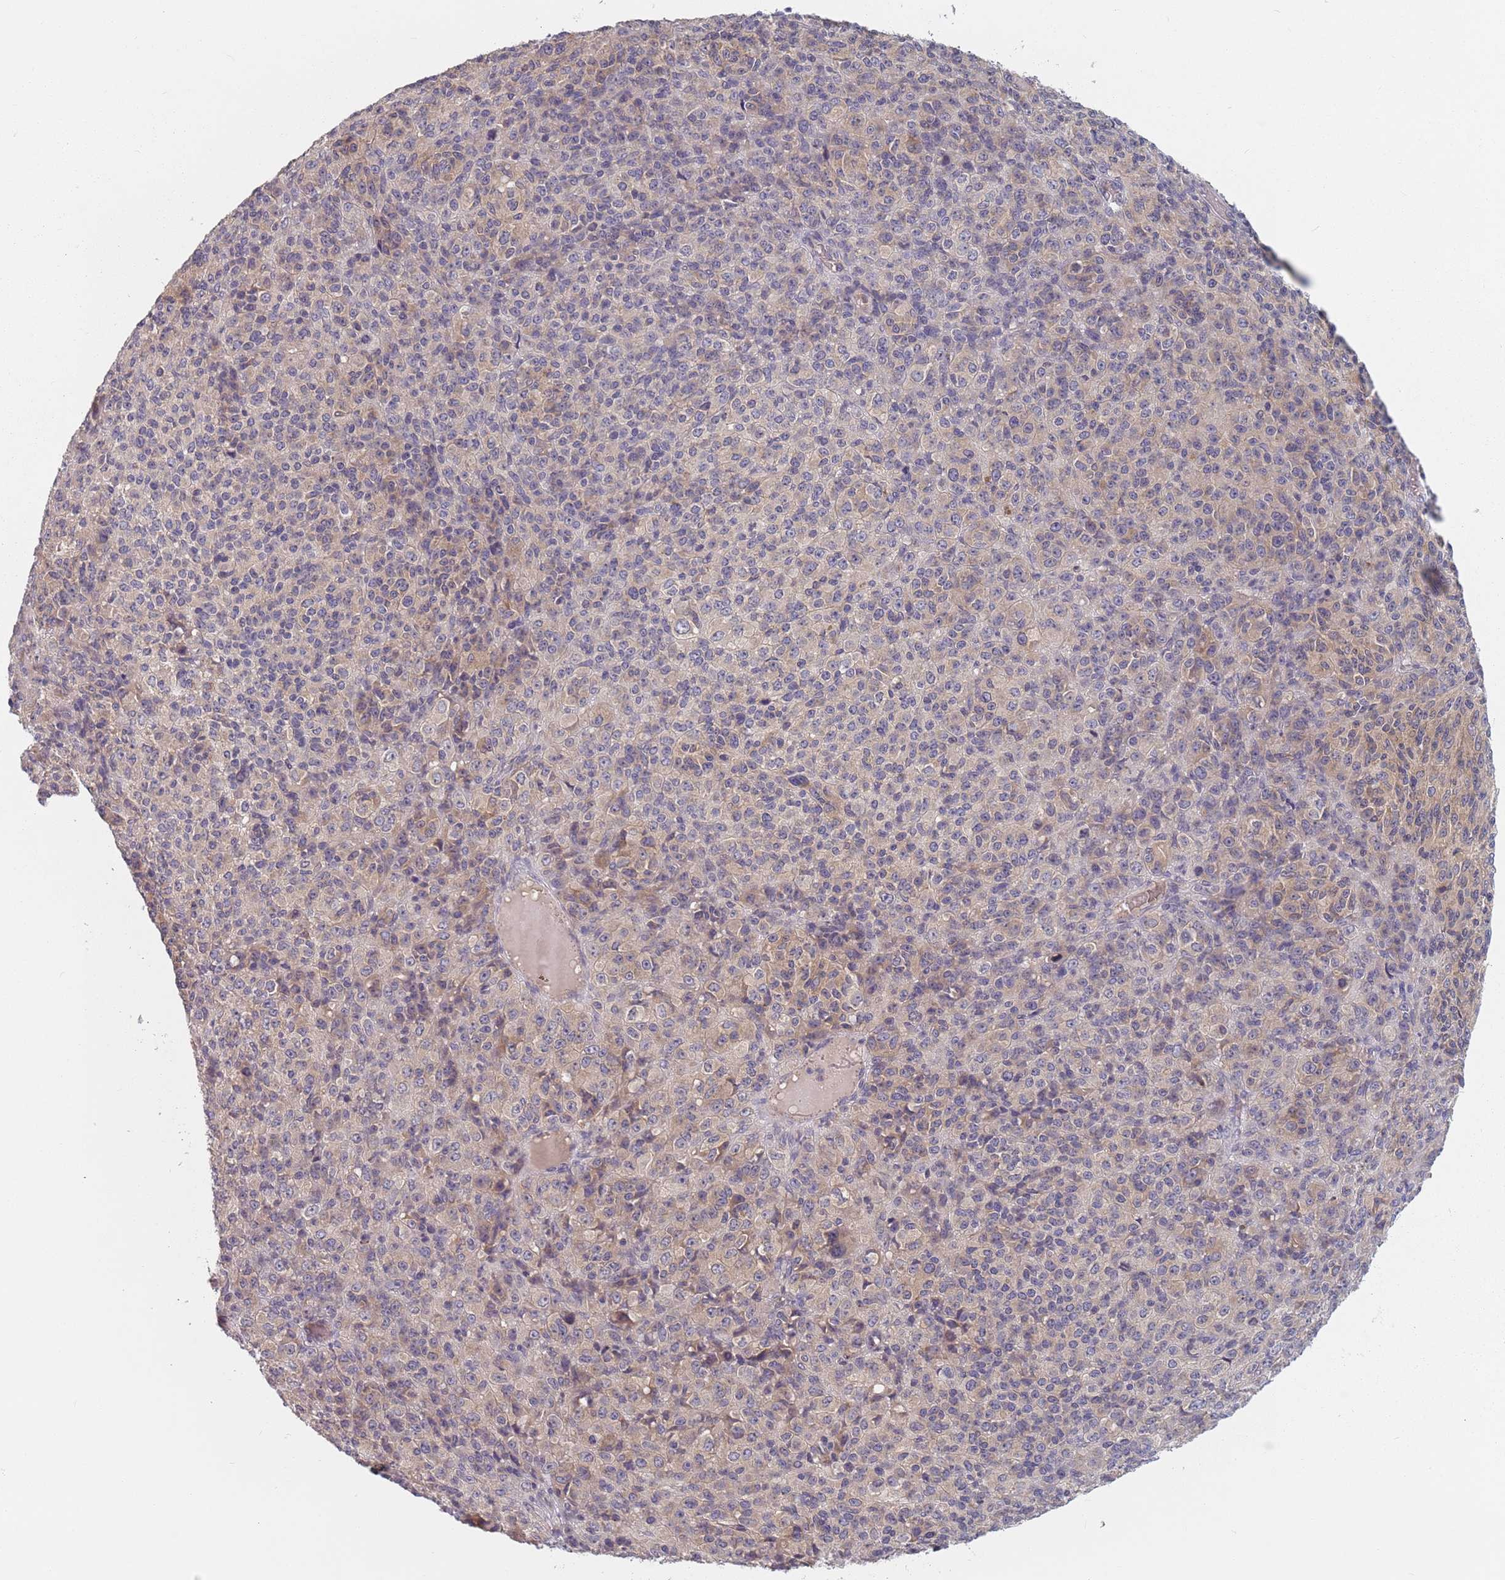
{"staining": {"intensity": "weak", "quantity": "25%-75%", "location": "cytoplasmic/membranous"}, "tissue": "melanoma", "cell_type": "Tumor cells", "image_type": "cancer", "snomed": [{"axis": "morphology", "description": "Malignant melanoma, Metastatic site"}, {"axis": "topography", "description": "Brain"}], "caption": "Malignant melanoma (metastatic site) stained with immunohistochemistry shows weak cytoplasmic/membranous expression in approximately 25%-75% of tumor cells. (DAB = brown stain, brightfield microscopy at high magnification).", "gene": "ASB13", "patient": {"sex": "female", "age": 56}}